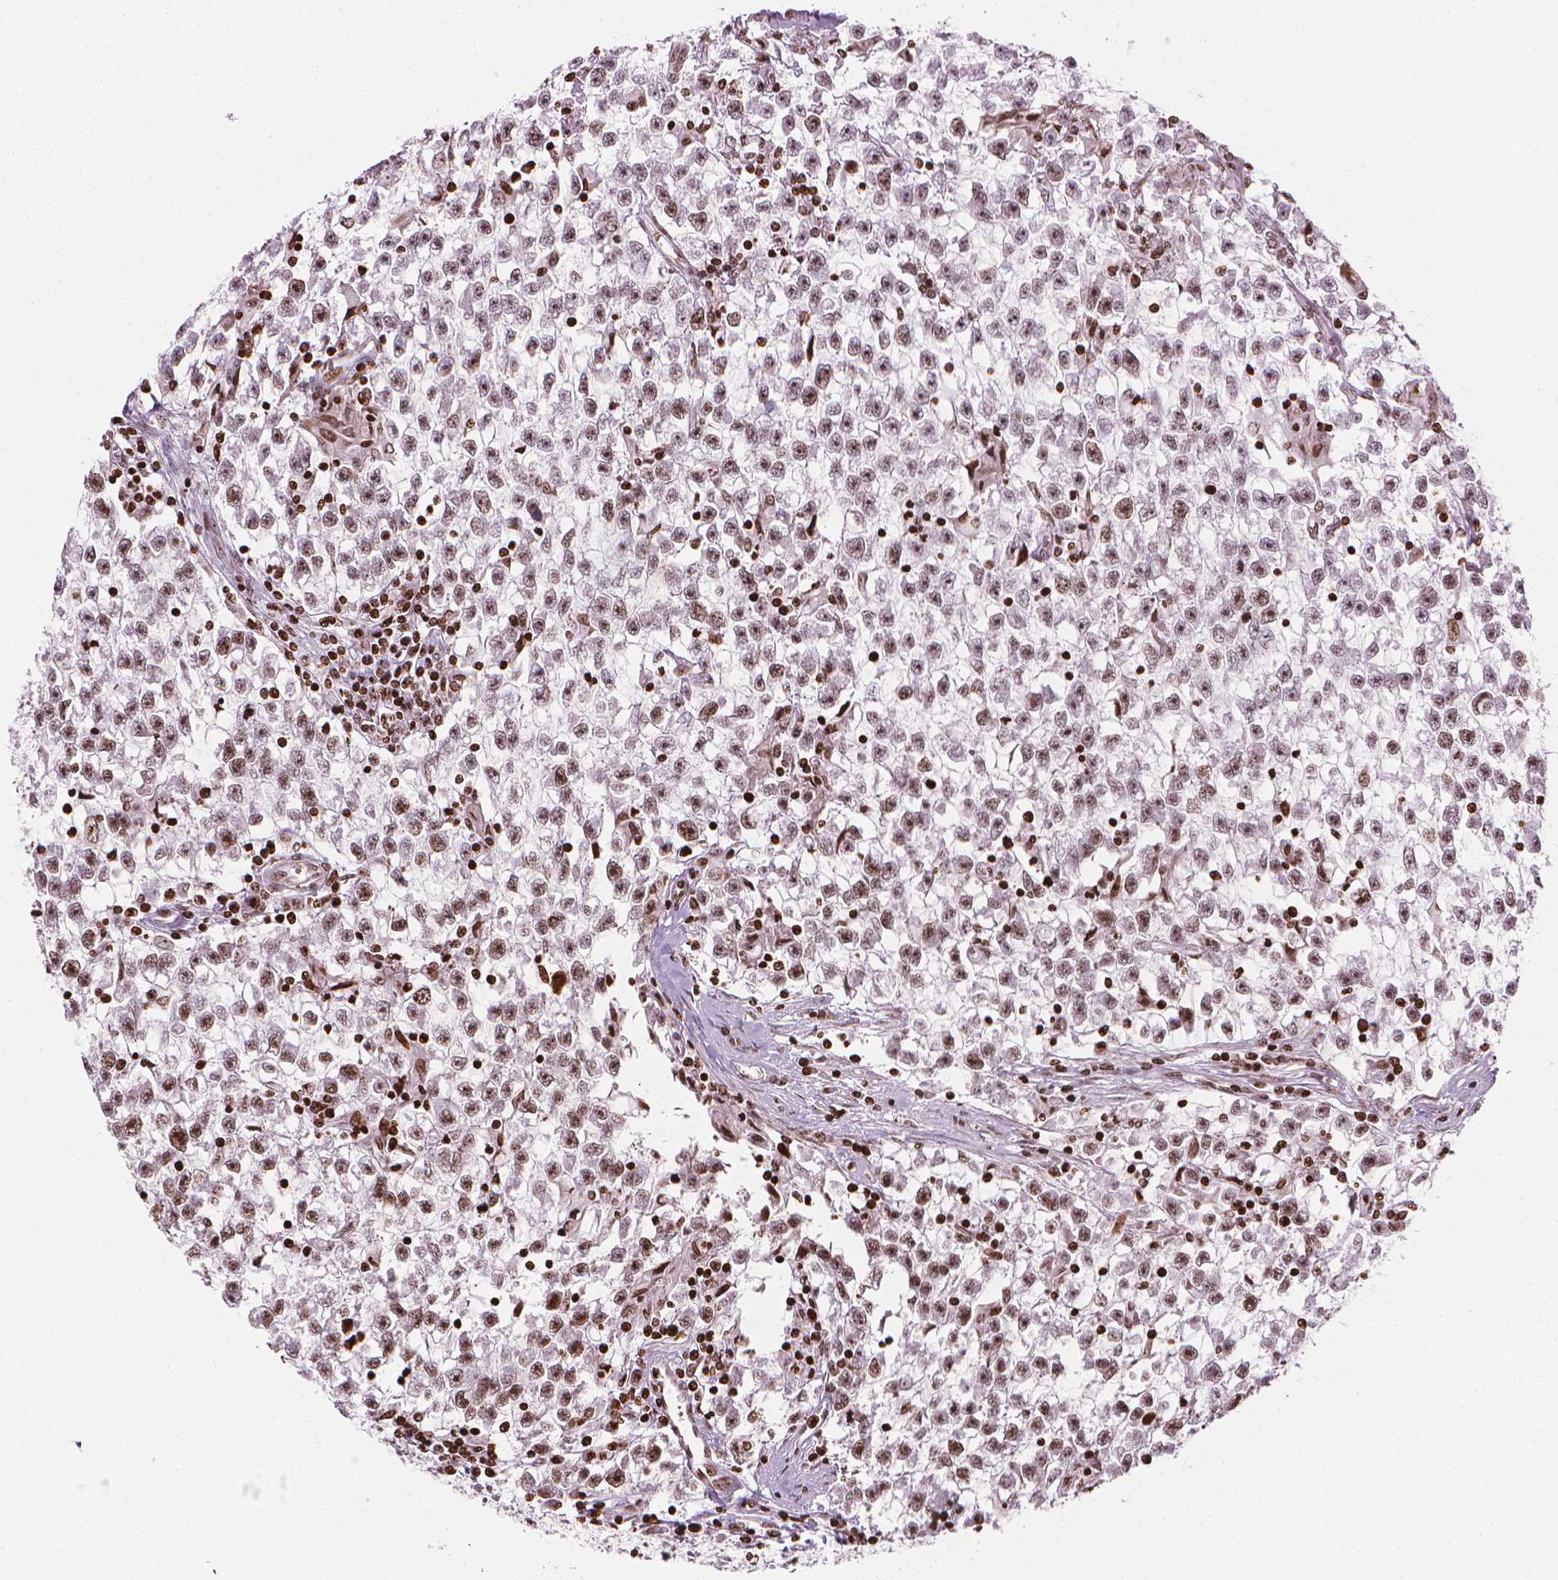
{"staining": {"intensity": "moderate", "quantity": "25%-75%", "location": "nuclear"}, "tissue": "testis cancer", "cell_type": "Tumor cells", "image_type": "cancer", "snomed": [{"axis": "morphology", "description": "Seminoma, NOS"}, {"axis": "topography", "description": "Testis"}], "caption": "The immunohistochemical stain labels moderate nuclear positivity in tumor cells of seminoma (testis) tissue.", "gene": "PIP4K2A", "patient": {"sex": "male", "age": 31}}